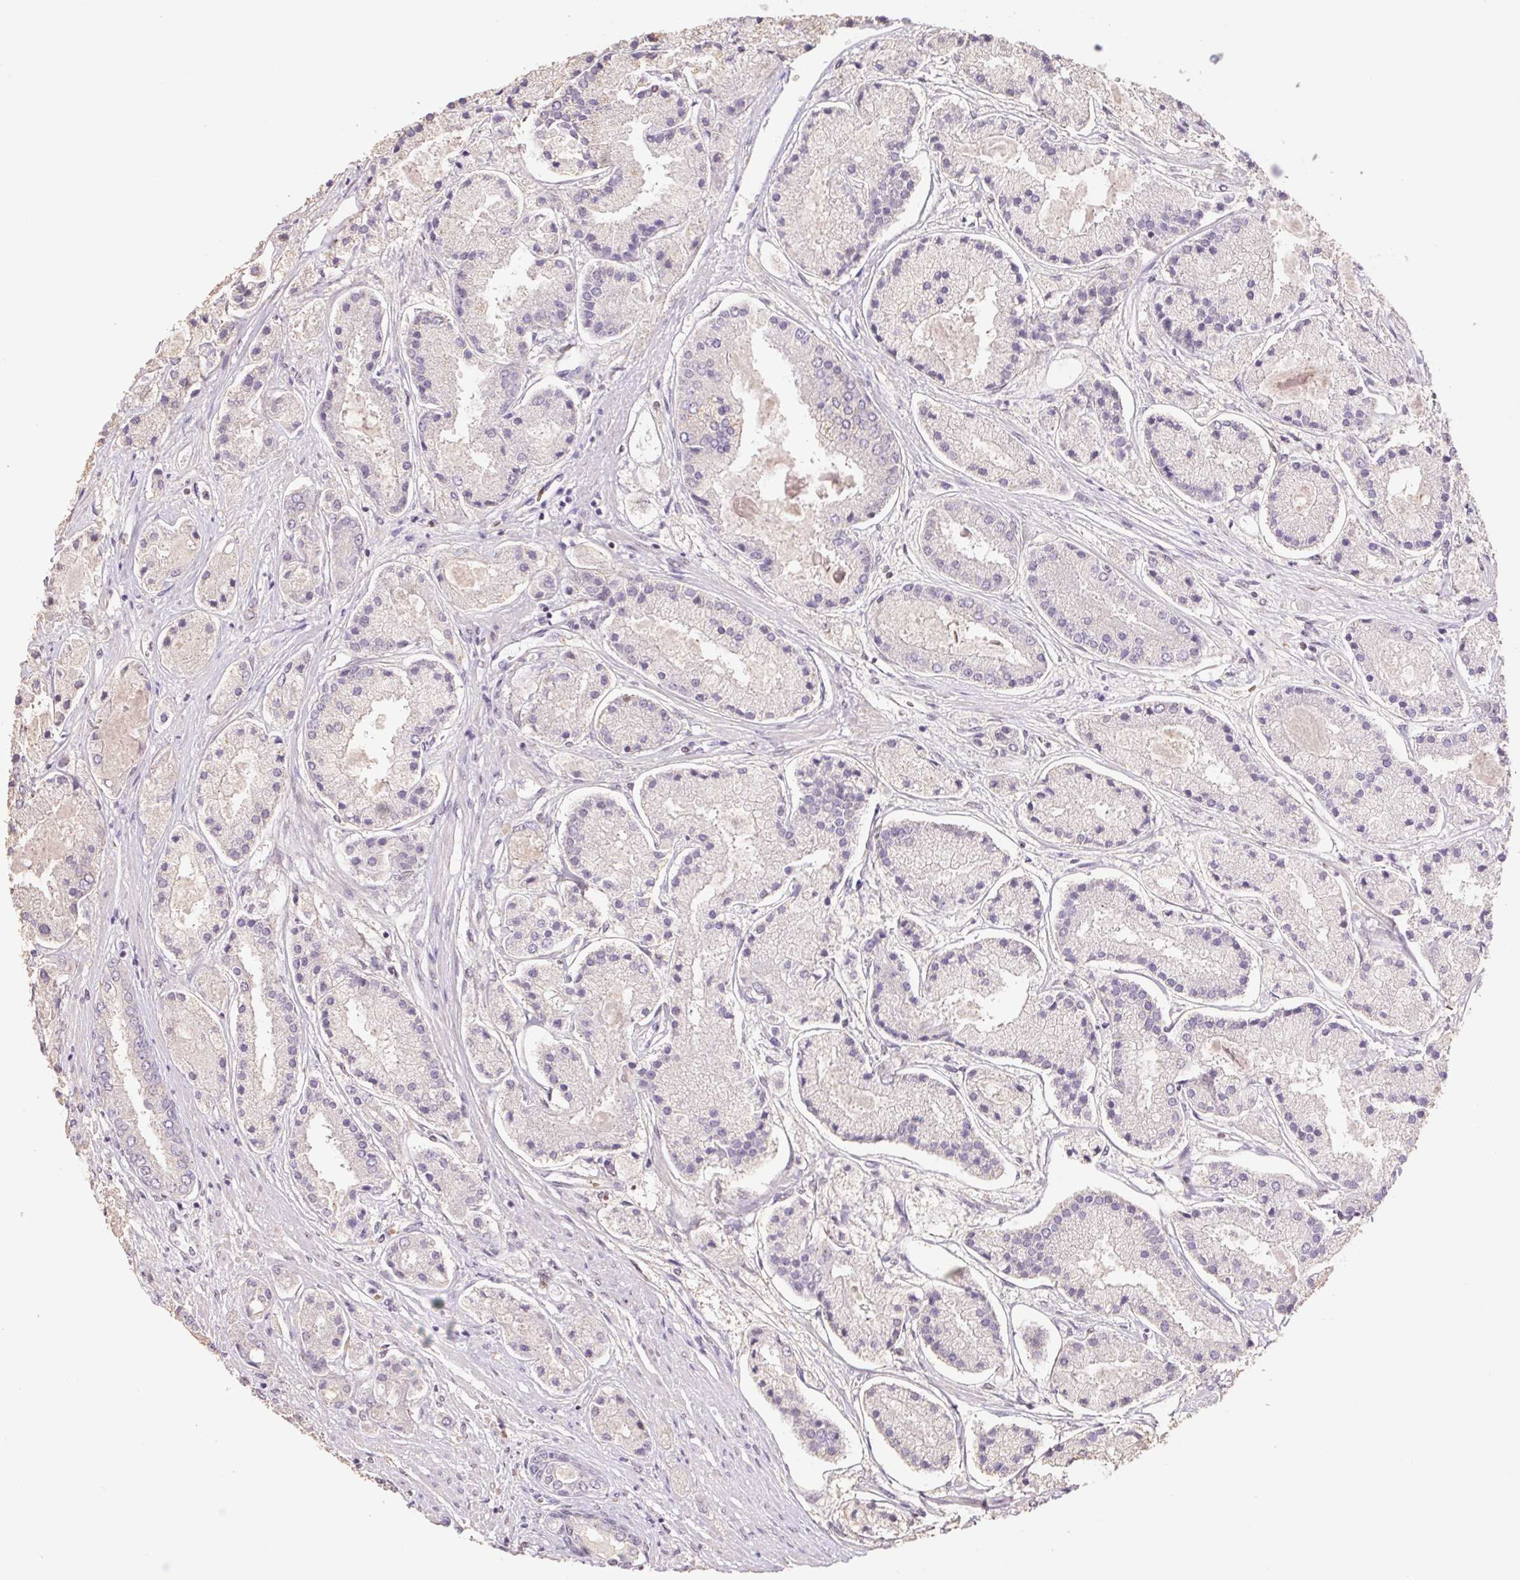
{"staining": {"intensity": "weak", "quantity": "<25%", "location": "nuclear"}, "tissue": "prostate cancer", "cell_type": "Tumor cells", "image_type": "cancer", "snomed": [{"axis": "morphology", "description": "Adenocarcinoma, High grade"}, {"axis": "topography", "description": "Prostate"}], "caption": "Tumor cells show no significant positivity in prostate cancer. Brightfield microscopy of immunohistochemistry stained with DAB (brown) and hematoxylin (blue), captured at high magnification.", "gene": "TRERF1", "patient": {"sex": "male", "age": 67}}